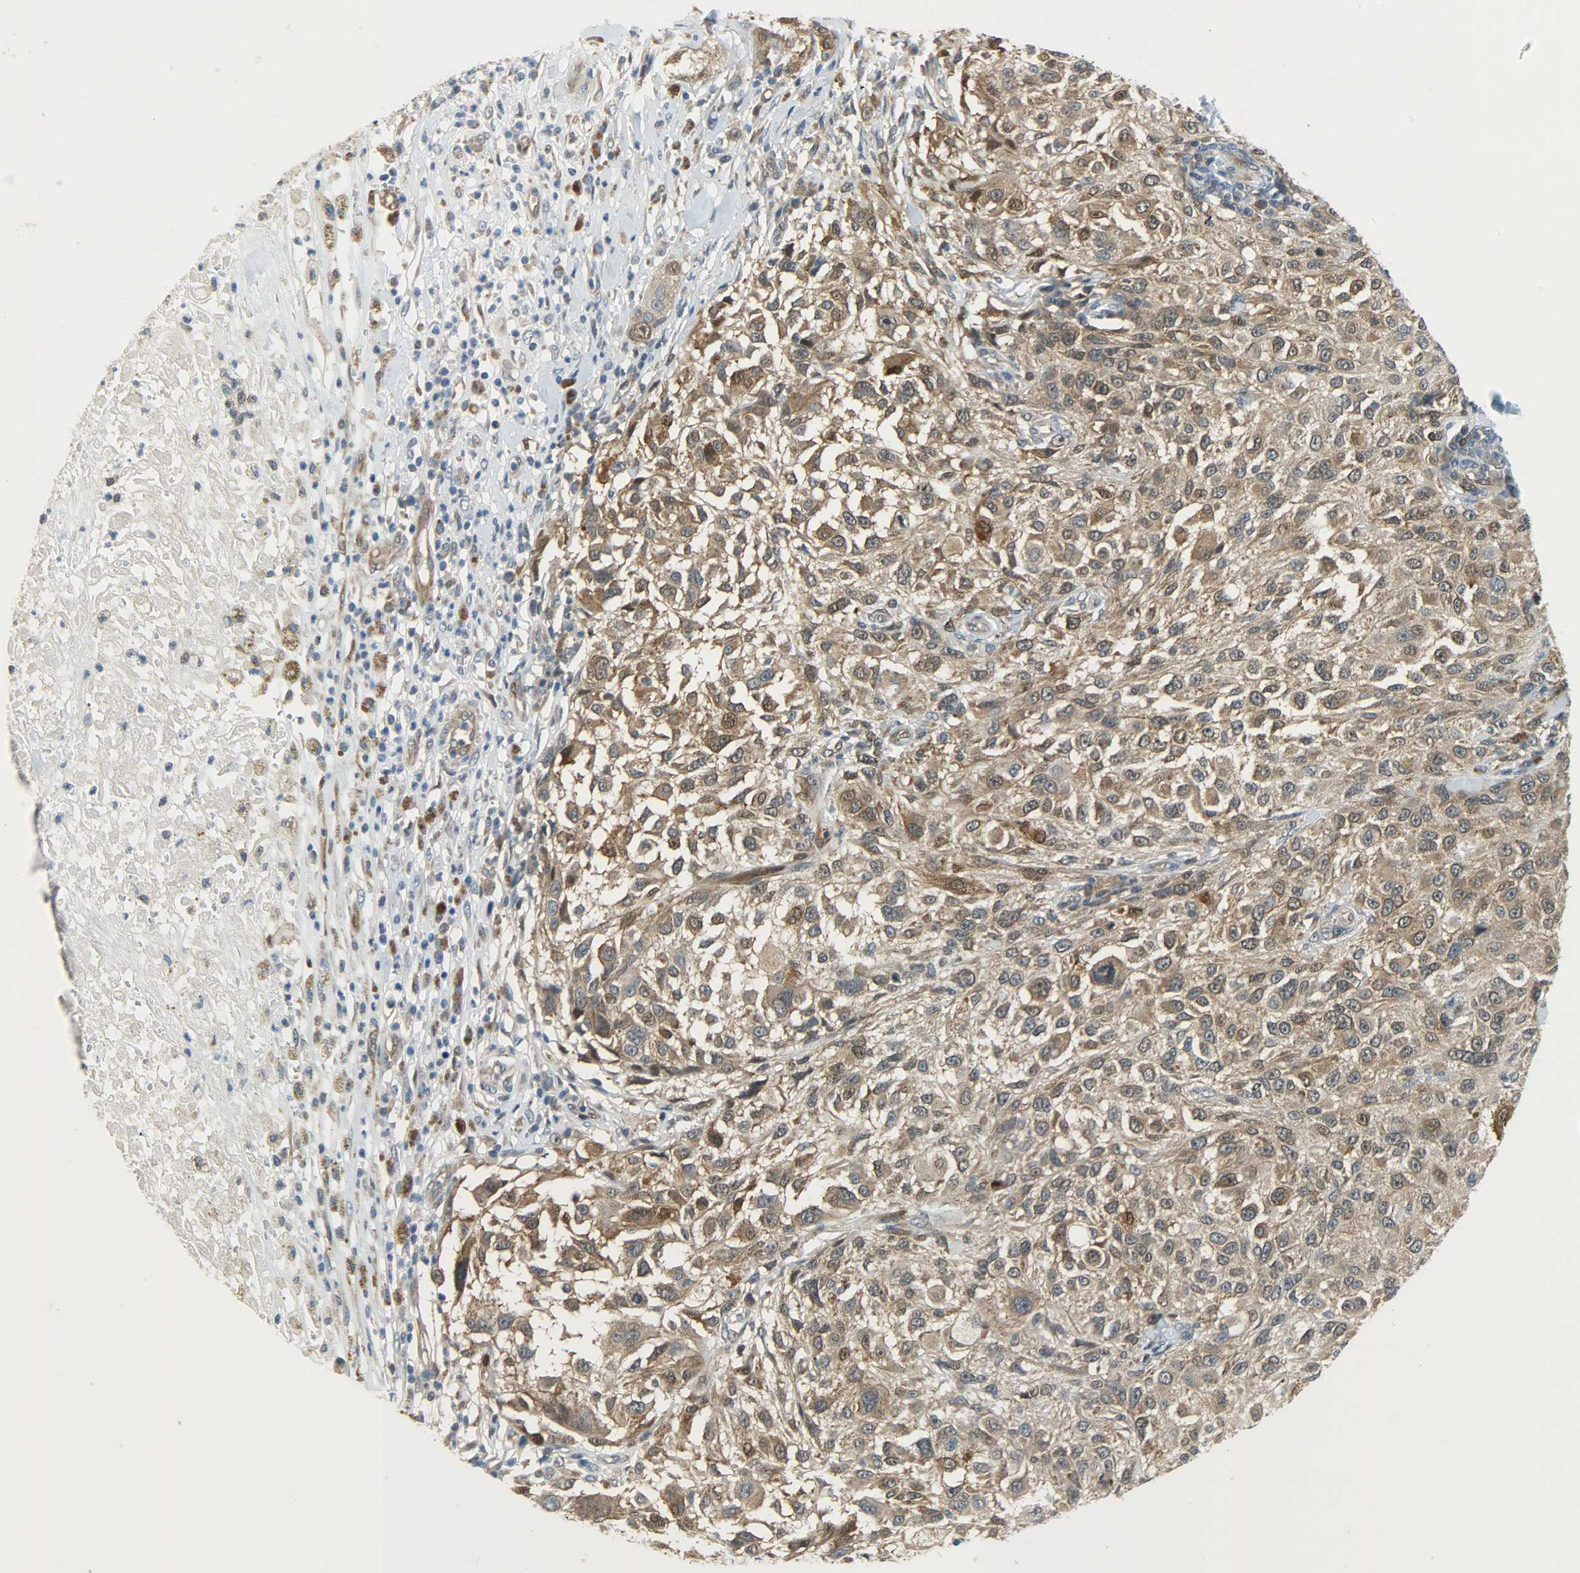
{"staining": {"intensity": "moderate", "quantity": ">75%", "location": "cytoplasmic/membranous"}, "tissue": "melanoma", "cell_type": "Tumor cells", "image_type": "cancer", "snomed": [{"axis": "morphology", "description": "Necrosis, NOS"}, {"axis": "morphology", "description": "Malignant melanoma, NOS"}, {"axis": "topography", "description": "Skin"}], "caption": "Immunohistochemical staining of human malignant melanoma reveals moderate cytoplasmic/membranous protein expression in about >75% of tumor cells.", "gene": "EIF4EBP1", "patient": {"sex": "female", "age": 87}}